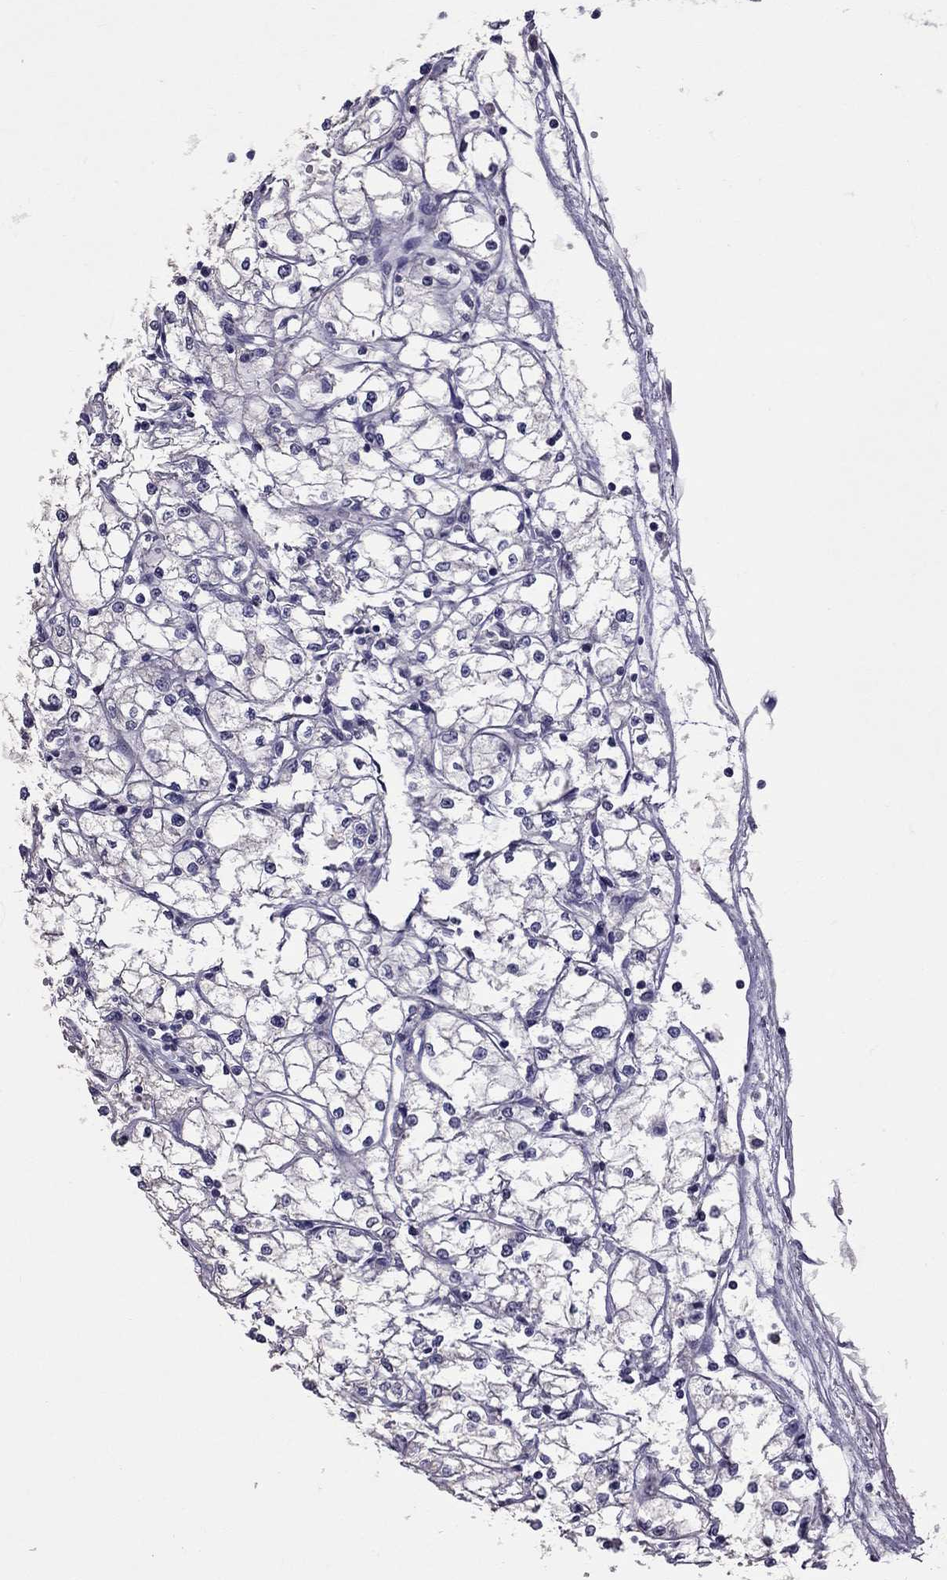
{"staining": {"intensity": "negative", "quantity": "none", "location": "none"}, "tissue": "renal cancer", "cell_type": "Tumor cells", "image_type": "cancer", "snomed": [{"axis": "morphology", "description": "Adenocarcinoma, NOS"}, {"axis": "topography", "description": "Kidney"}], "caption": "A high-resolution photomicrograph shows immunohistochemistry staining of adenocarcinoma (renal), which exhibits no significant positivity in tumor cells.", "gene": "CFAP91", "patient": {"sex": "male", "age": 67}}